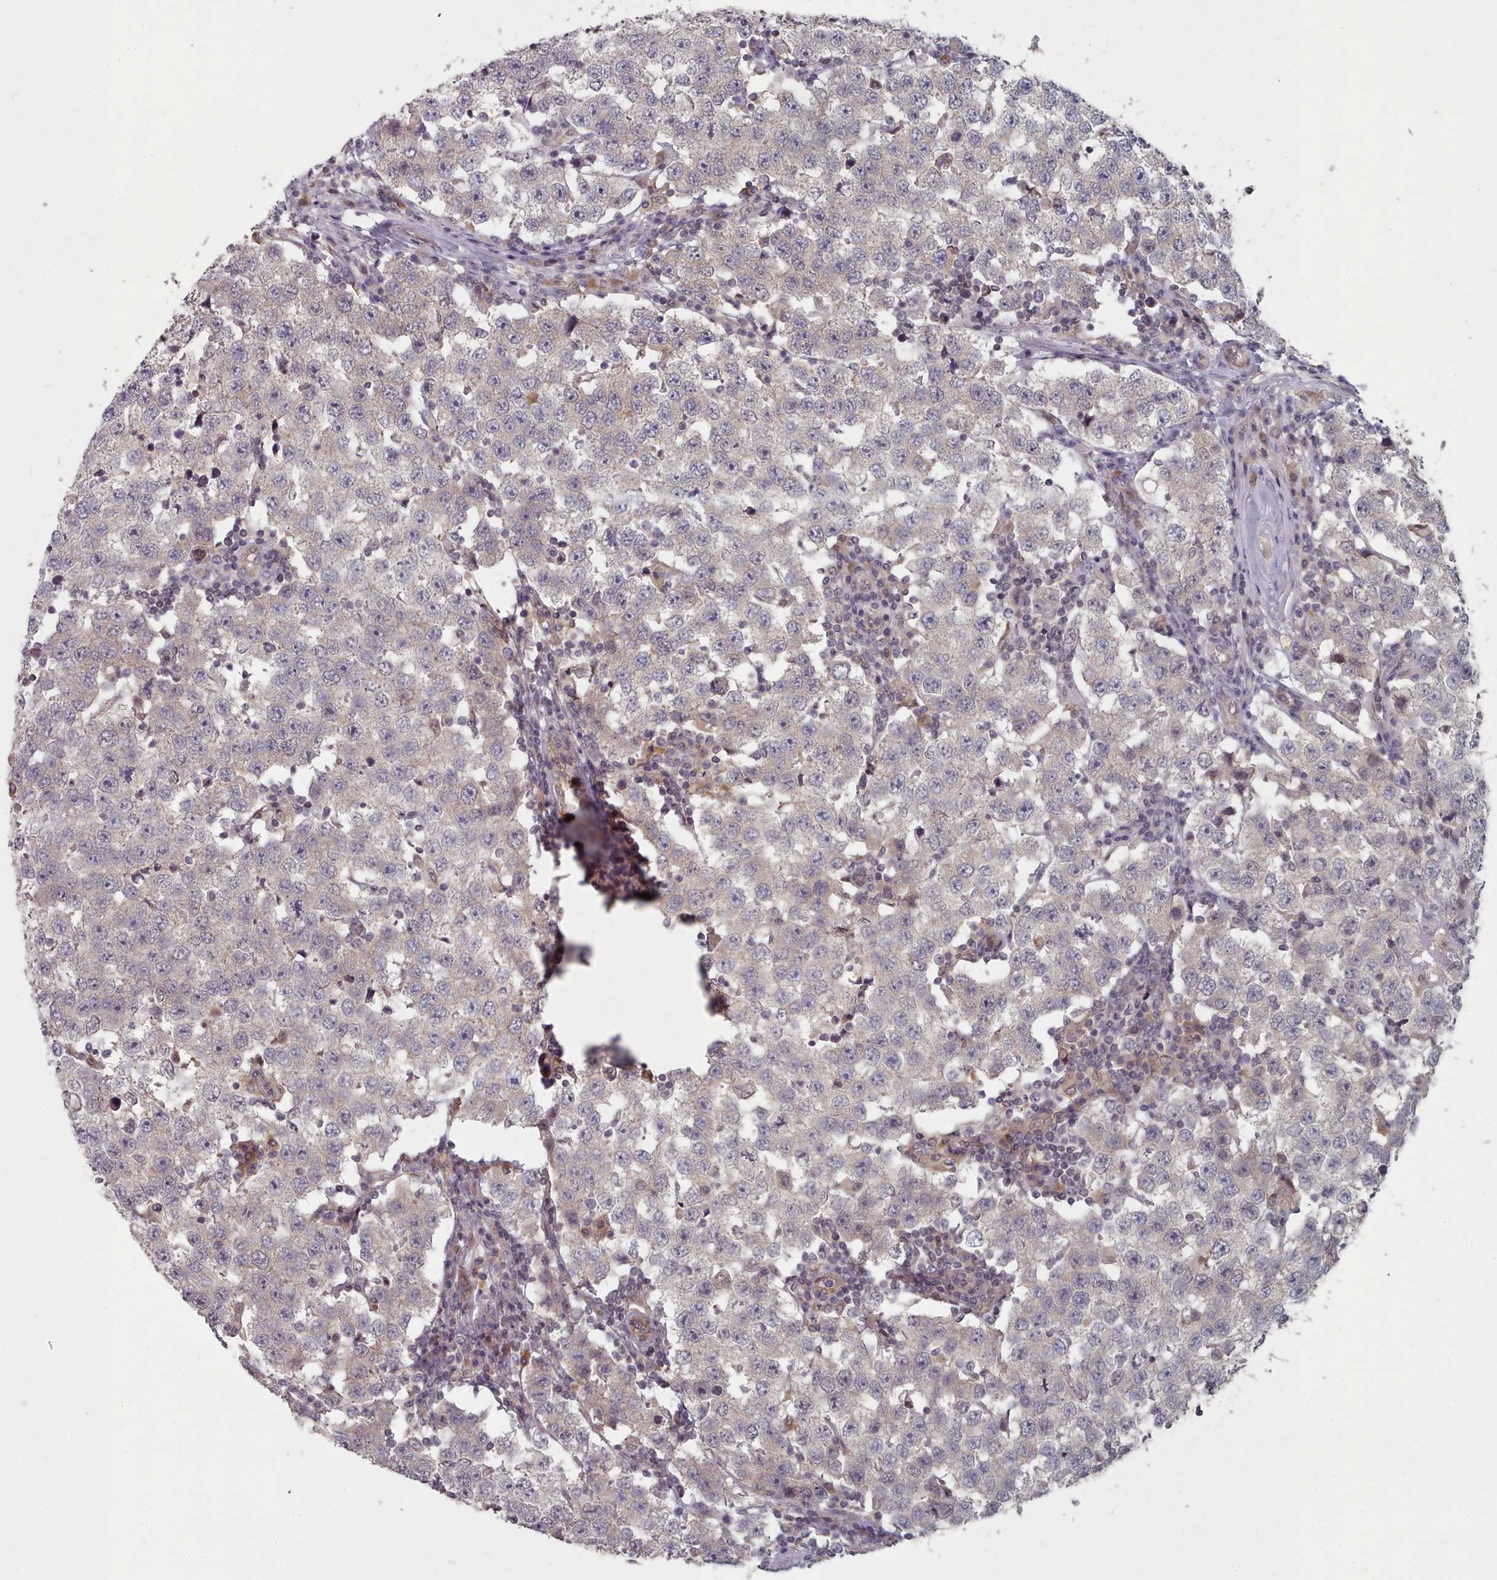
{"staining": {"intensity": "negative", "quantity": "none", "location": "none"}, "tissue": "testis cancer", "cell_type": "Tumor cells", "image_type": "cancer", "snomed": [{"axis": "morphology", "description": "Seminoma, NOS"}, {"axis": "topography", "description": "Testis"}], "caption": "Immunohistochemistry histopathology image of neoplastic tissue: human testis seminoma stained with DAB shows no significant protein expression in tumor cells.", "gene": "HYAL3", "patient": {"sex": "male", "age": 34}}